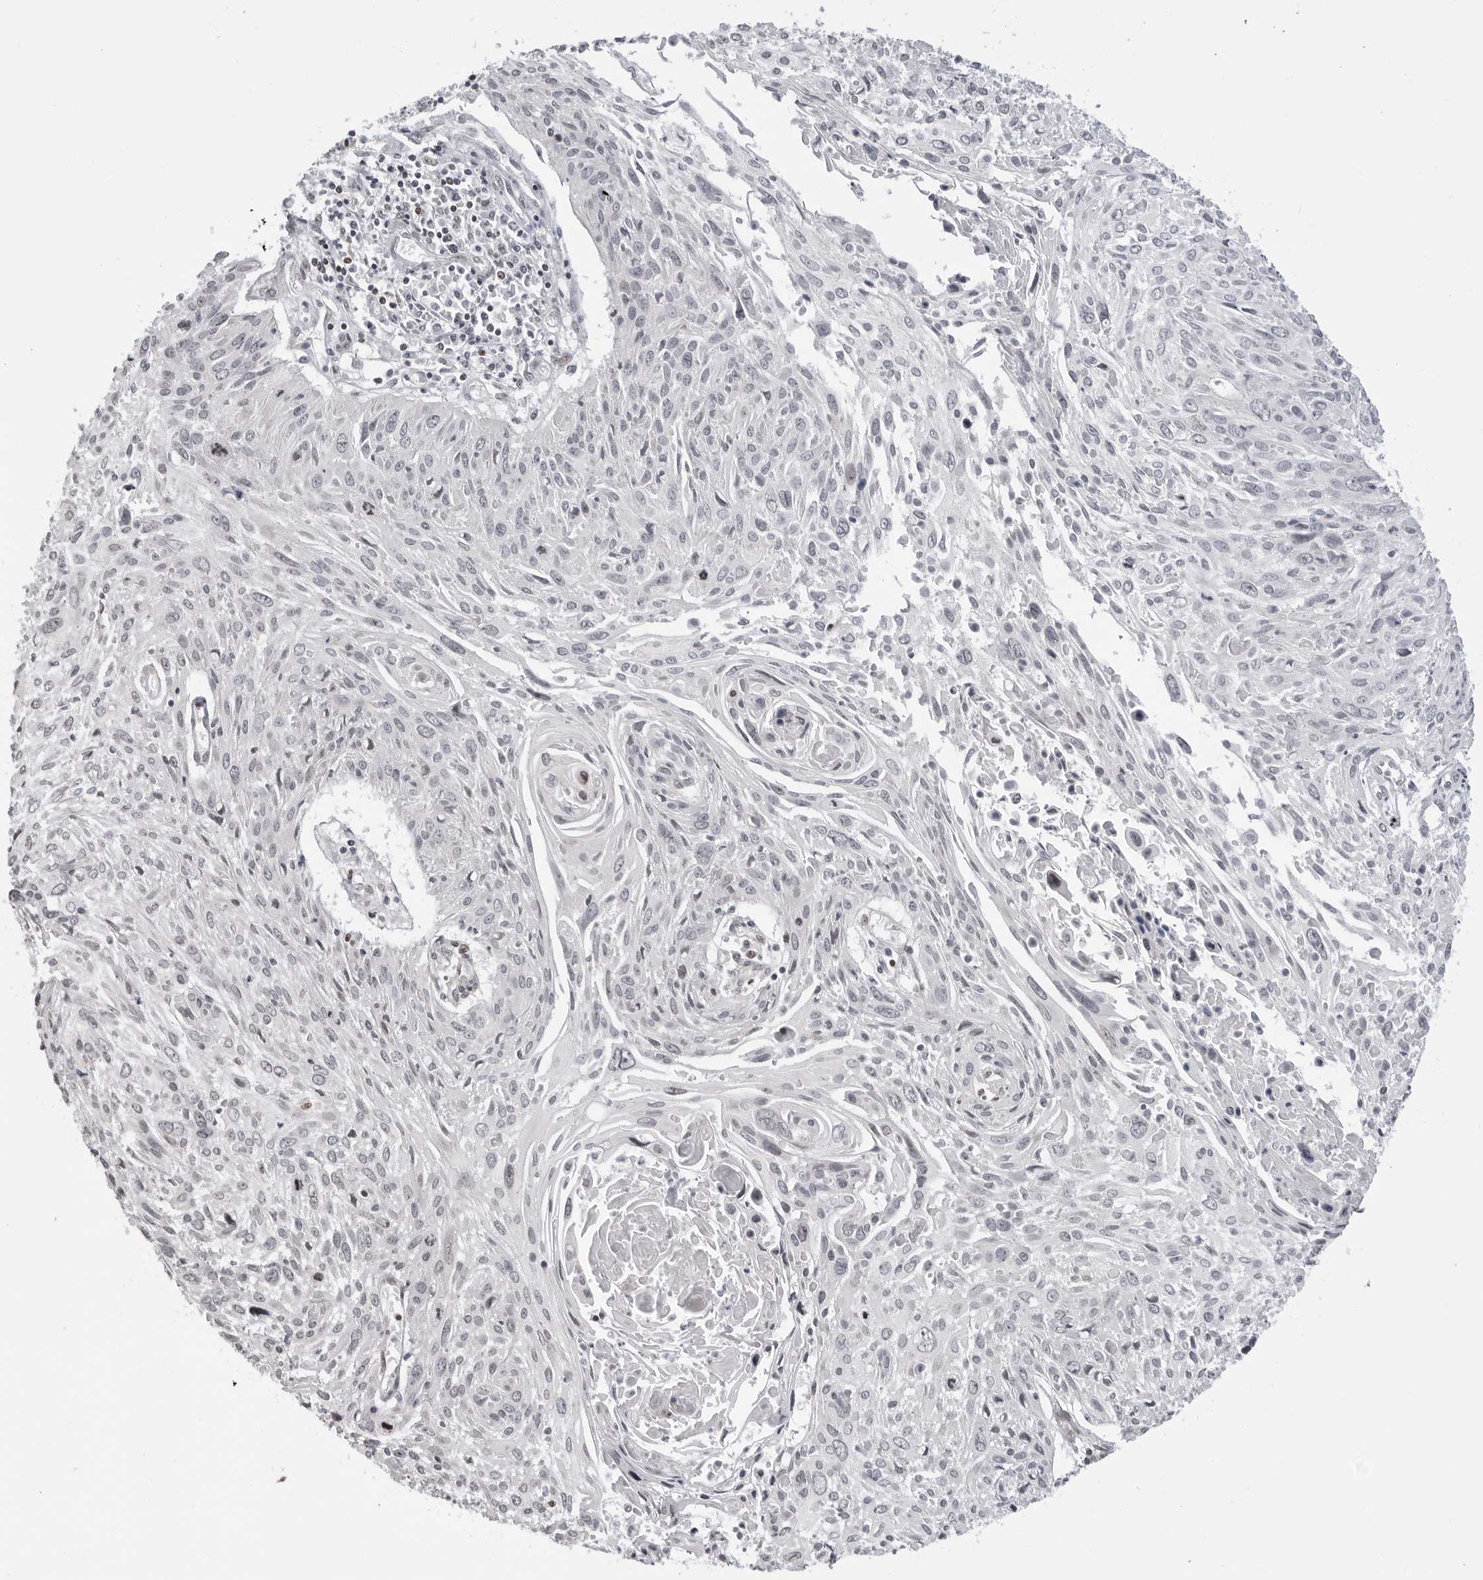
{"staining": {"intensity": "negative", "quantity": "none", "location": "none"}, "tissue": "cervical cancer", "cell_type": "Tumor cells", "image_type": "cancer", "snomed": [{"axis": "morphology", "description": "Squamous cell carcinoma, NOS"}, {"axis": "topography", "description": "Cervix"}], "caption": "Immunohistochemistry (IHC) image of neoplastic tissue: human squamous cell carcinoma (cervical) stained with DAB displays no significant protein staining in tumor cells. The staining is performed using DAB (3,3'-diaminobenzidine) brown chromogen with nuclei counter-stained in using hematoxylin.", "gene": "C8orf33", "patient": {"sex": "female", "age": 51}}